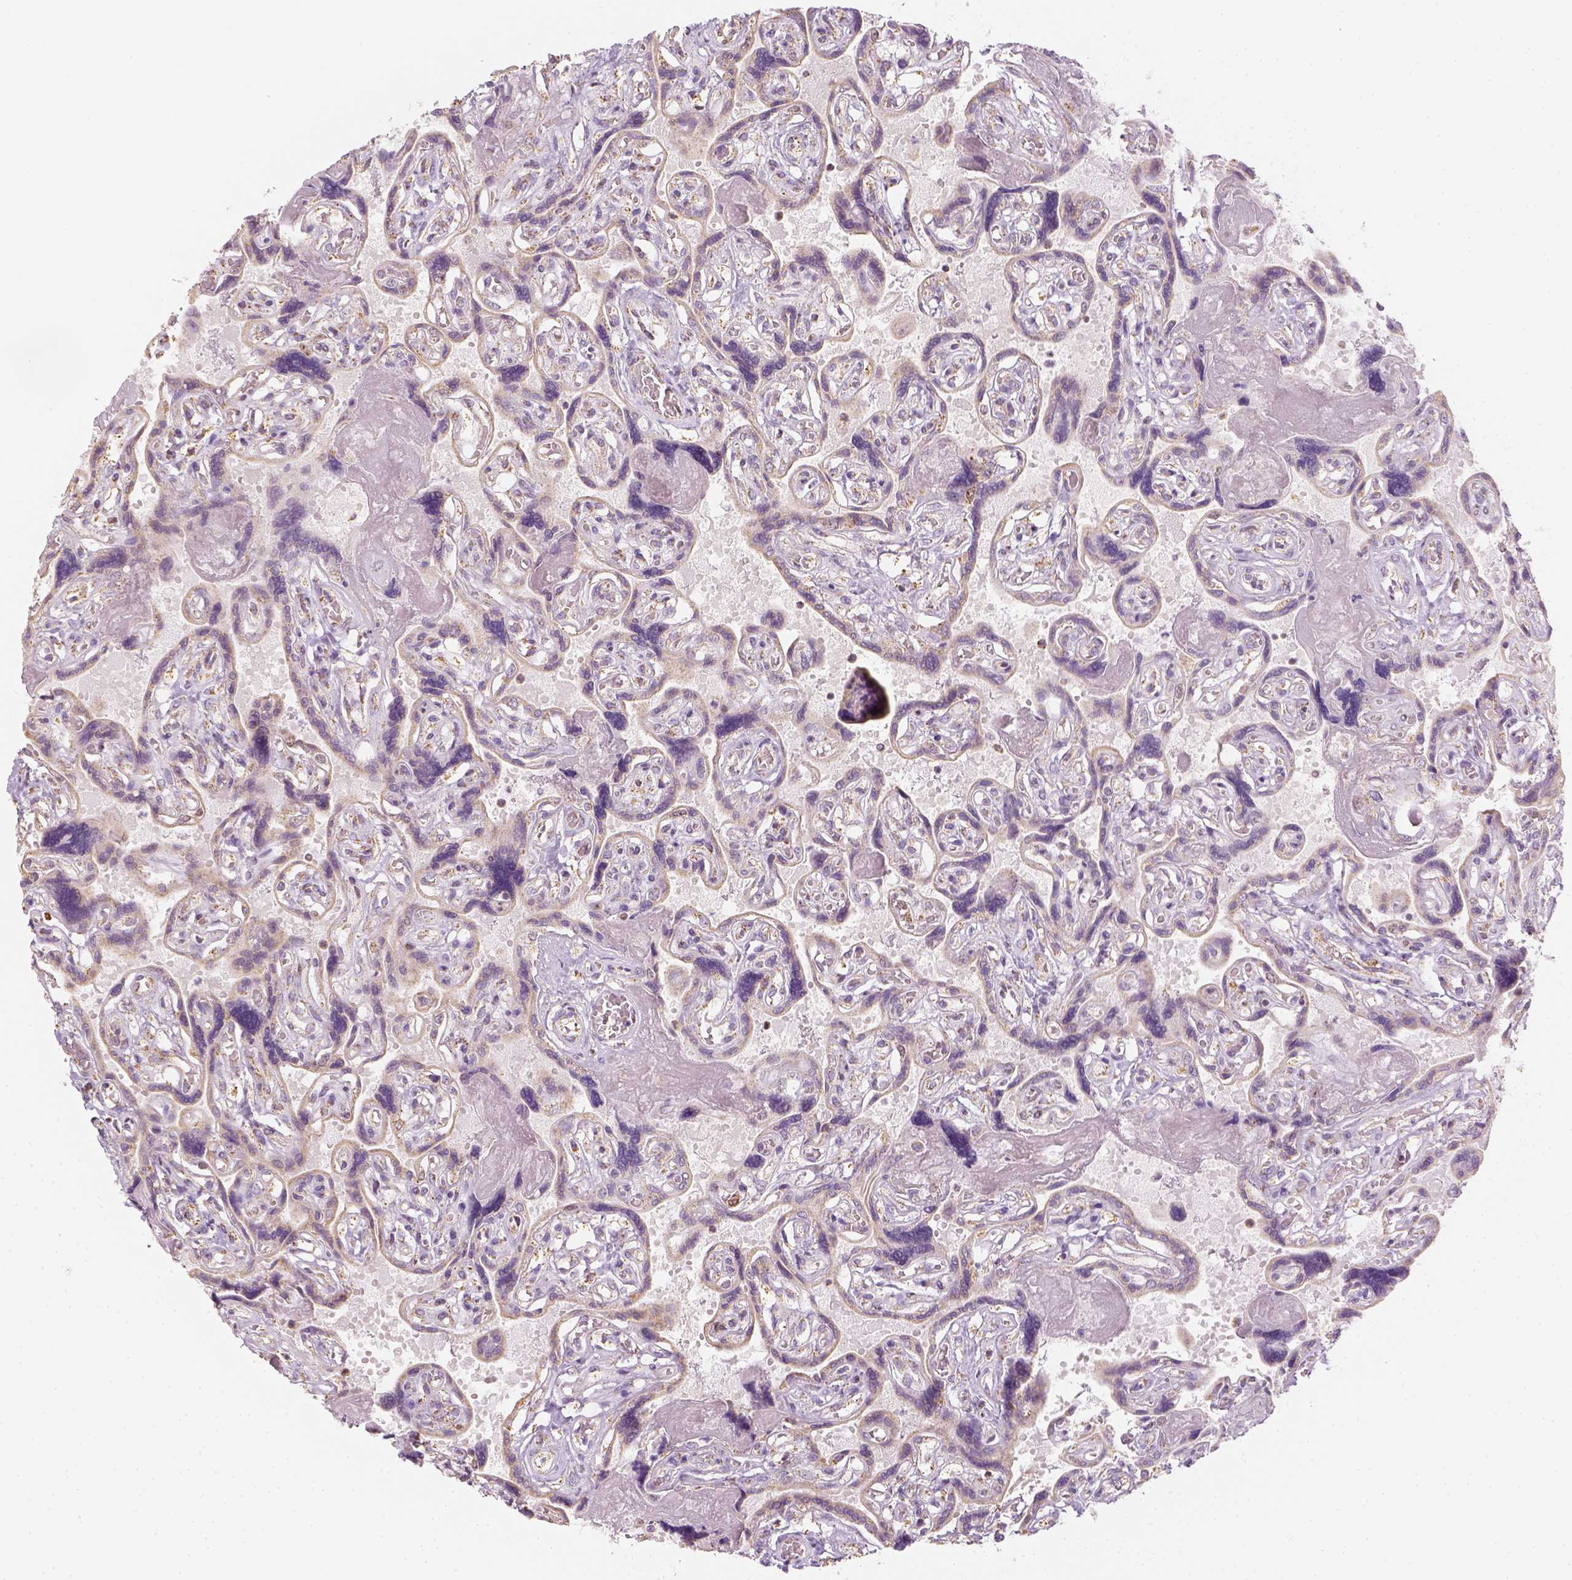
{"staining": {"intensity": "negative", "quantity": "none", "location": "none"}, "tissue": "placenta", "cell_type": "Decidual cells", "image_type": "normal", "snomed": [{"axis": "morphology", "description": "Normal tissue, NOS"}, {"axis": "topography", "description": "Placenta"}], "caption": "This is an immunohistochemistry (IHC) histopathology image of normal human placenta. There is no positivity in decidual cells.", "gene": "LCA5", "patient": {"sex": "female", "age": 32}}